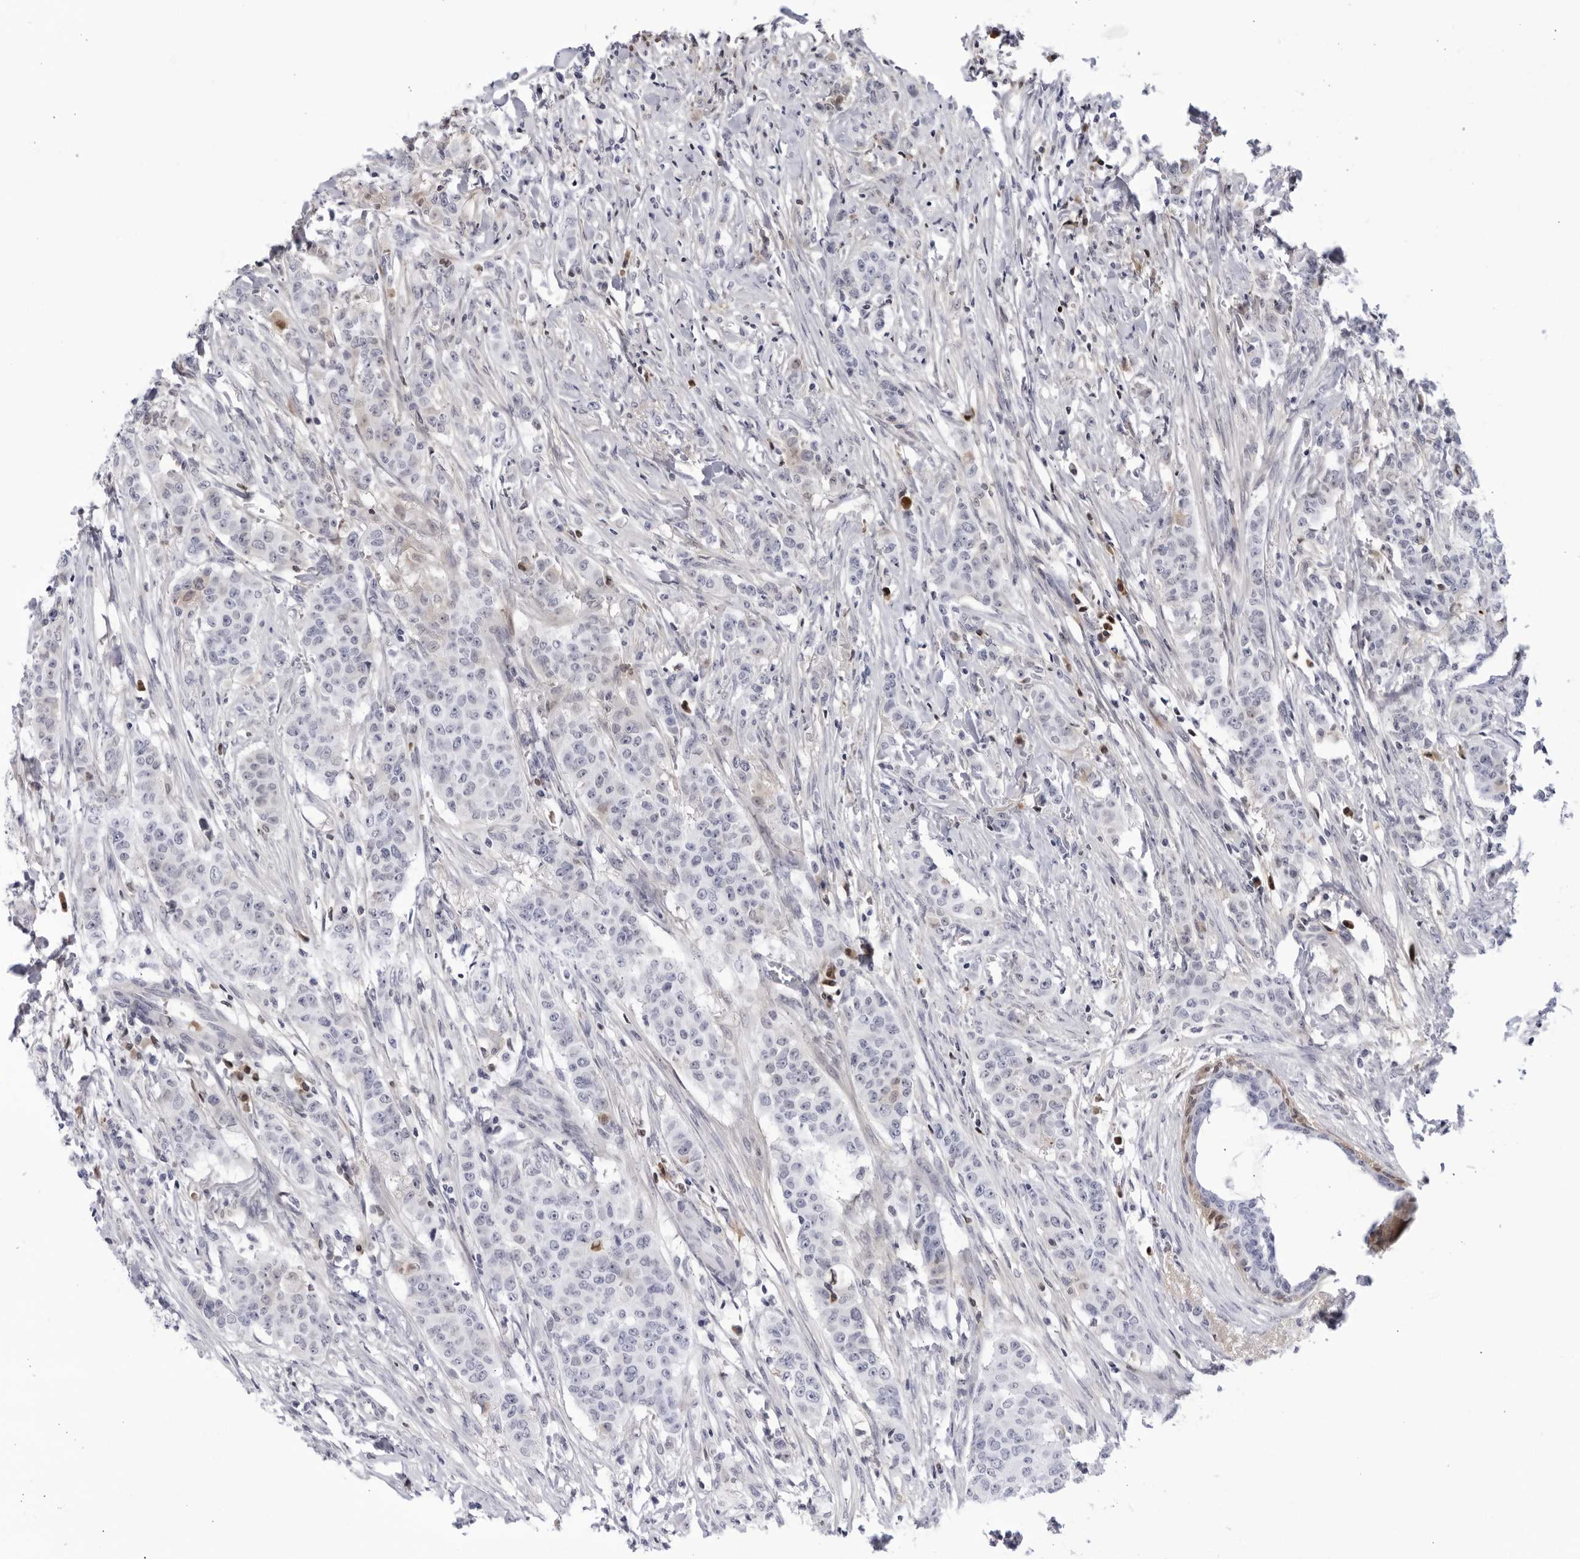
{"staining": {"intensity": "negative", "quantity": "none", "location": "none"}, "tissue": "breast cancer", "cell_type": "Tumor cells", "image_type": "cancer", "snomed": [{"axis": "morphology", "description": "Duct carcinoma"}, {"axis": "topography", "description": "Breast"}], "caption": "A histopathology image of breast cancer (invasive ductal carcinoma) stained for a protein reveals no brown staining in tumor cells.", "gene": "CNBD1", "patient": {"sex": "female", "age": 40}}